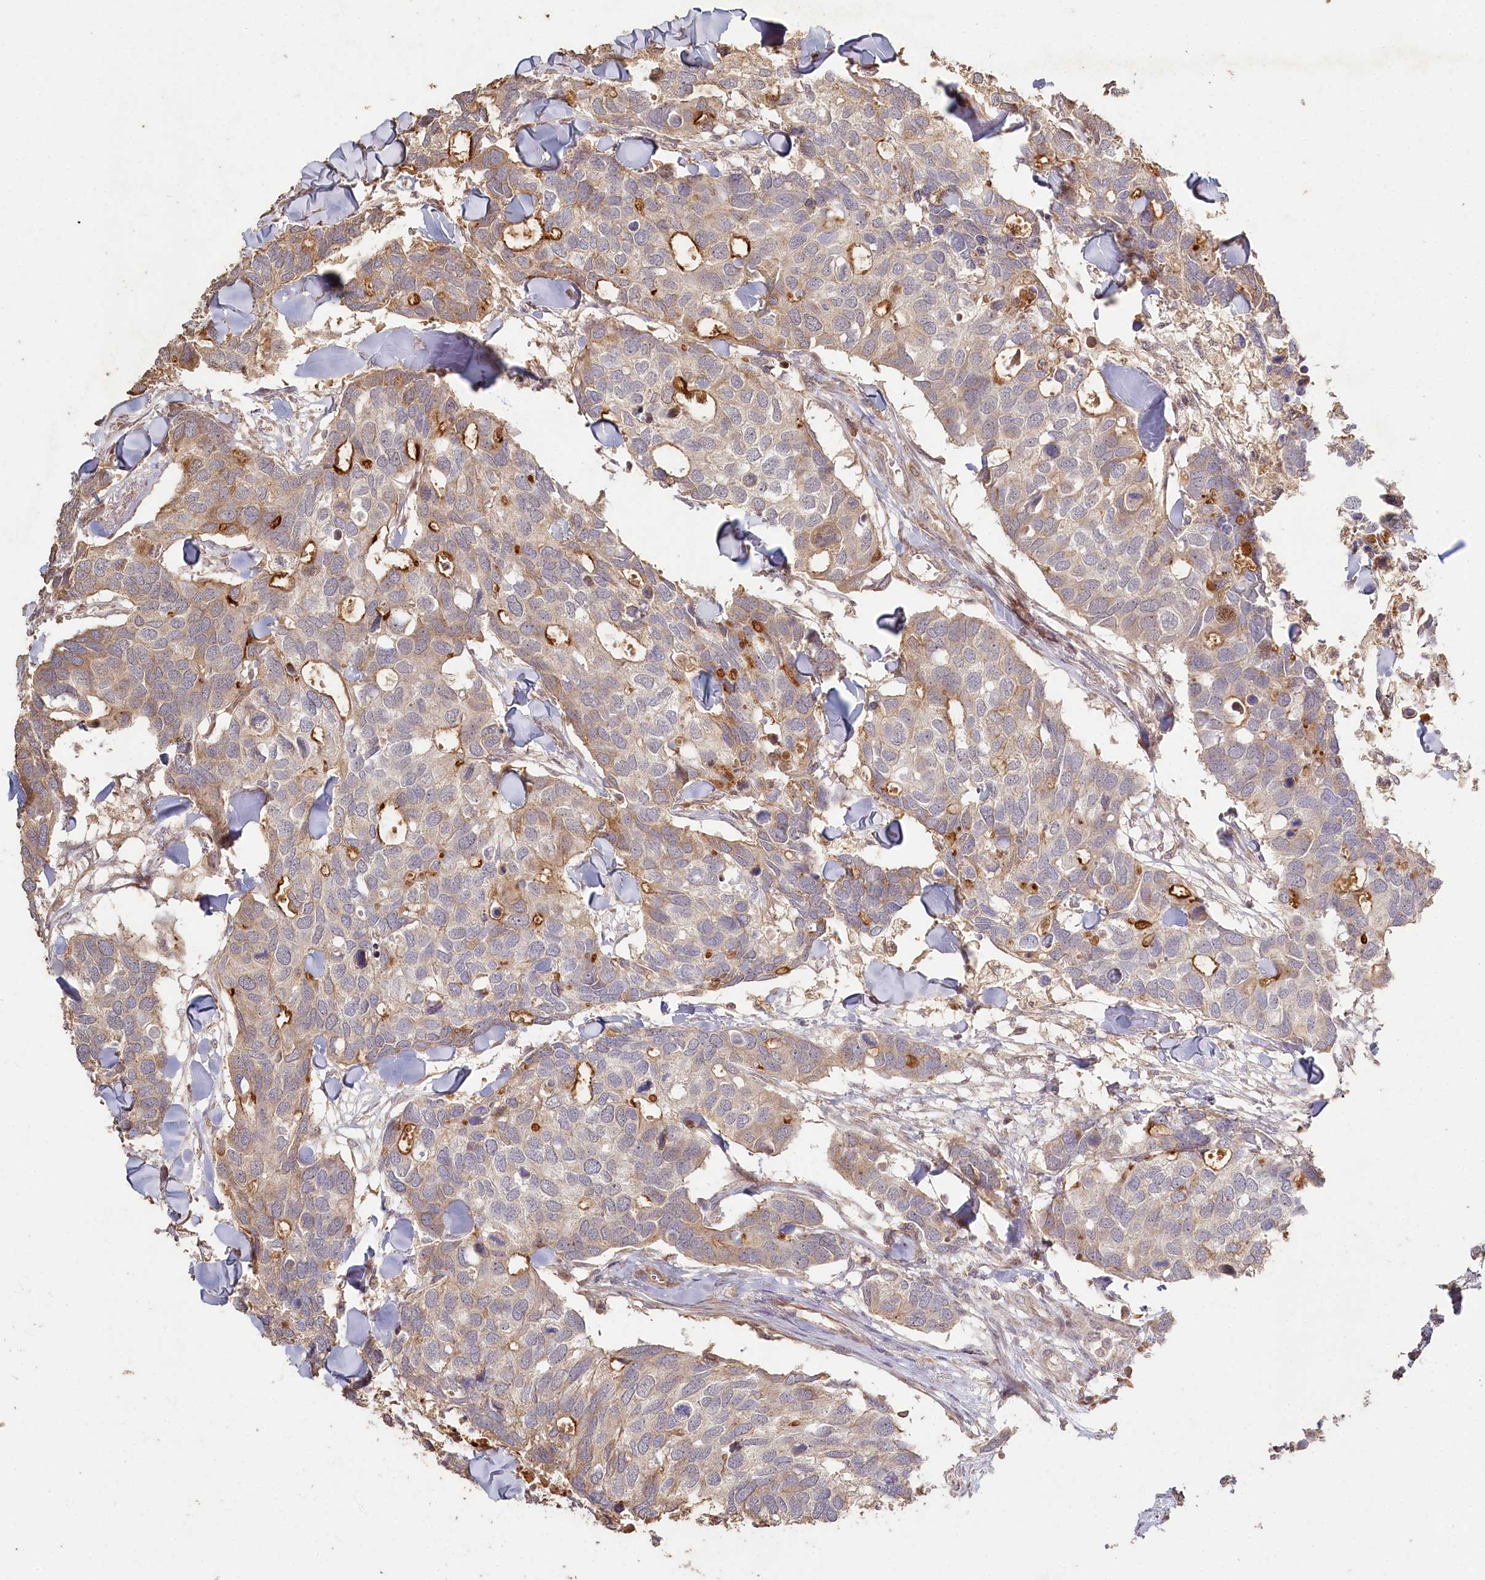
{"staining": {"intensity": "moderate", "quantity": "<25%", "location": "cytoplasmic/membranous"}, "tissue": "breast cancer", "cell_type": "Tumor cells", "image_type": "cancer", "snomed": [{"axis": "morphology", "description": "Duct carcinoma"}, {"axis": "topography", "description": "Breast"}], "caption": "There is low levels of moderate cytoplasmic/membranous staining in tumor cells of intraductal carcinoma (breast), as demonstrated by immunohistochemical staining (brown color).", "gene": "HAL", "patient": {"sex": "female", "age": 83}}